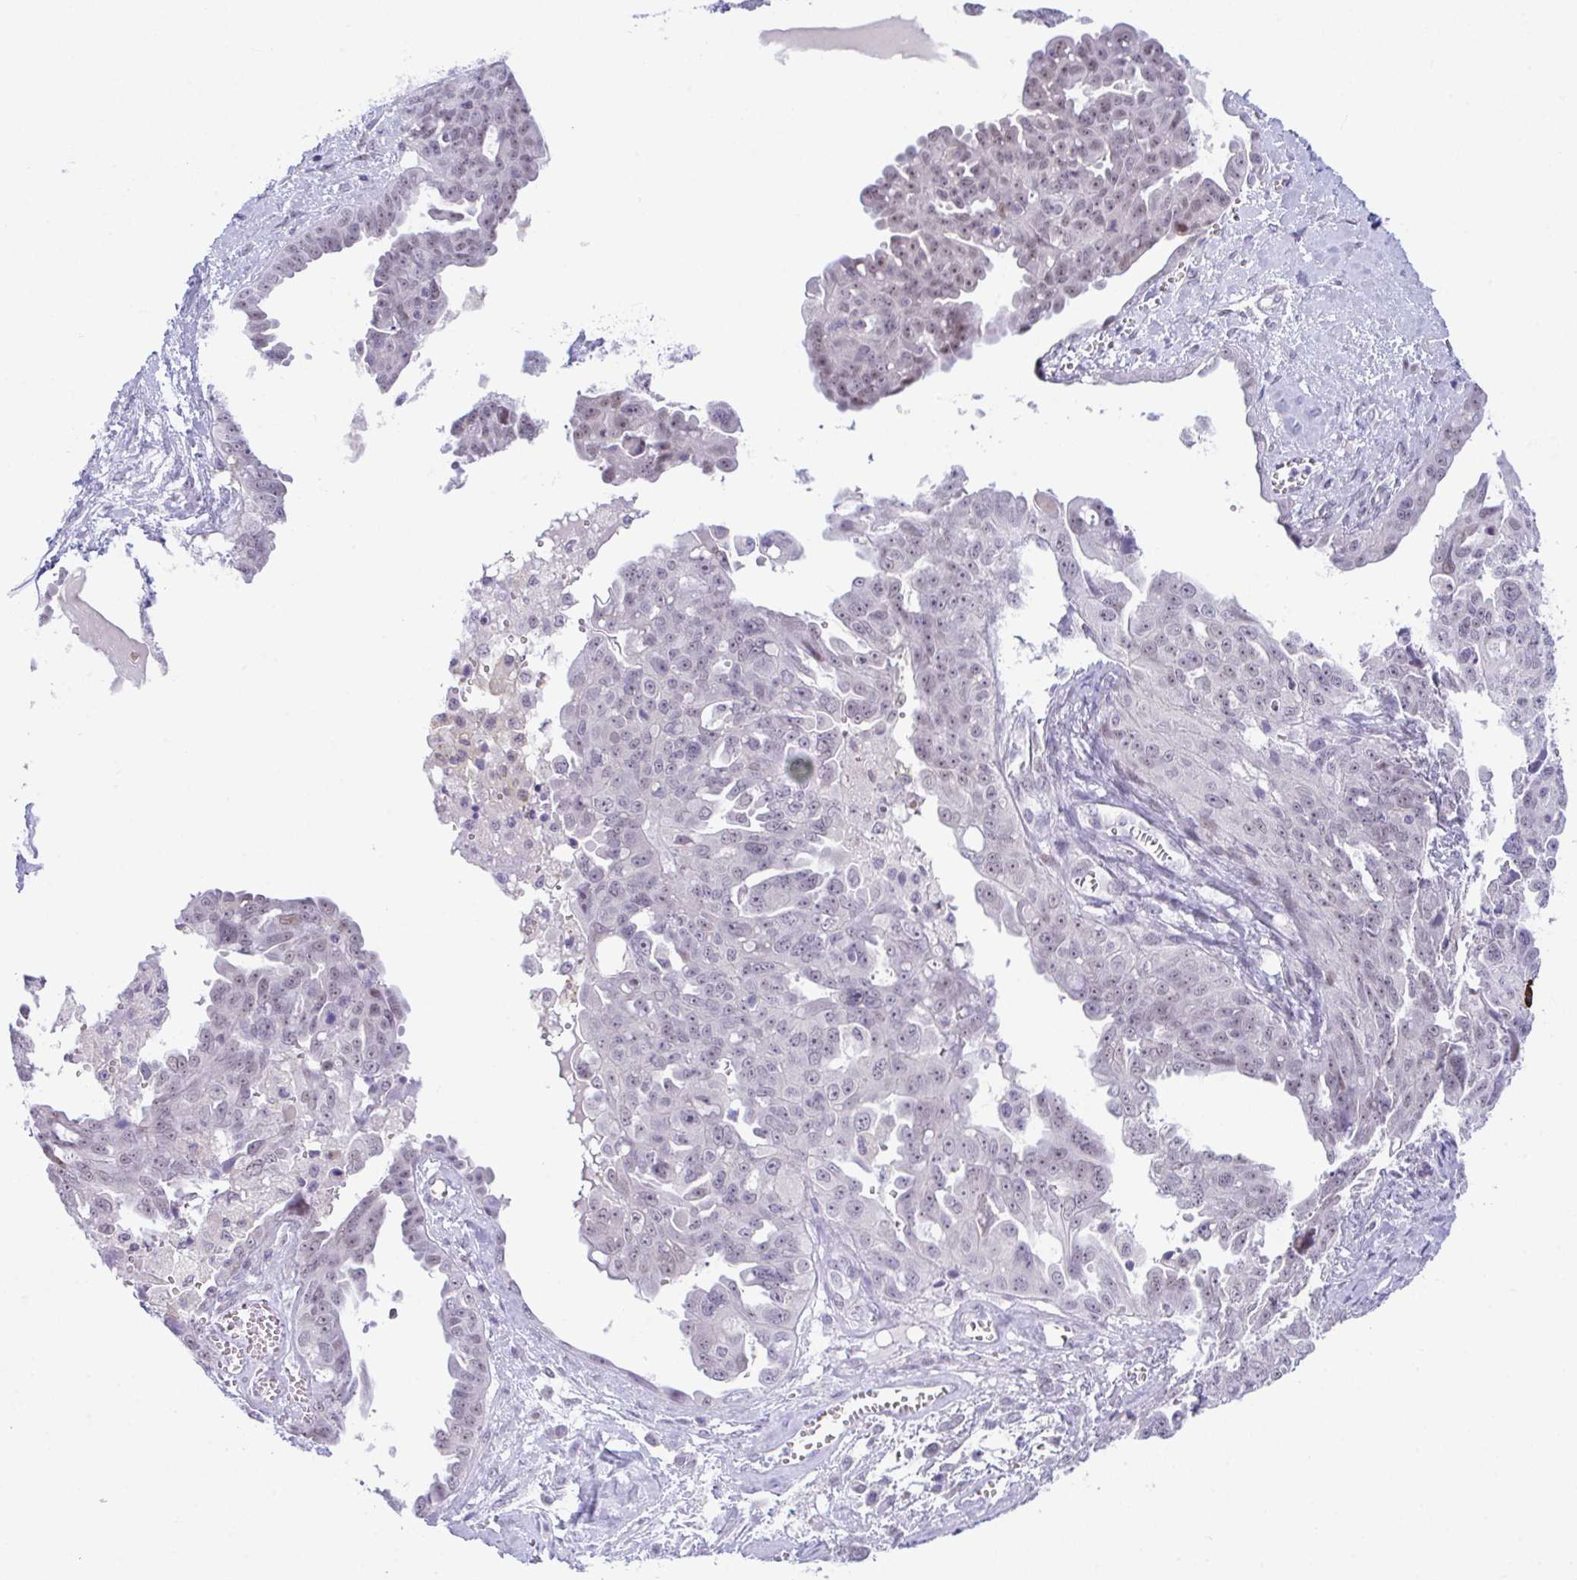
{"staining": {"intensity": "negative", "quantity": "none", "location": "none"}, "tissue": "ovarian cancer", "cell_type": "Tumor cells", "image_type": "cancer", "snomed": [{"axis": "morphology", "description": "Carcinoma, endometroid"}, {"axis": "topography", "description": "Ovary"}], "caption": "A high-resolution image shows immunohistochemistry (IHC) staining of ovarian cancer, which demonstrates no significant staining in tumor cells.", "gene": "USP35", "patient": {"sex": "female", "age": 70}}